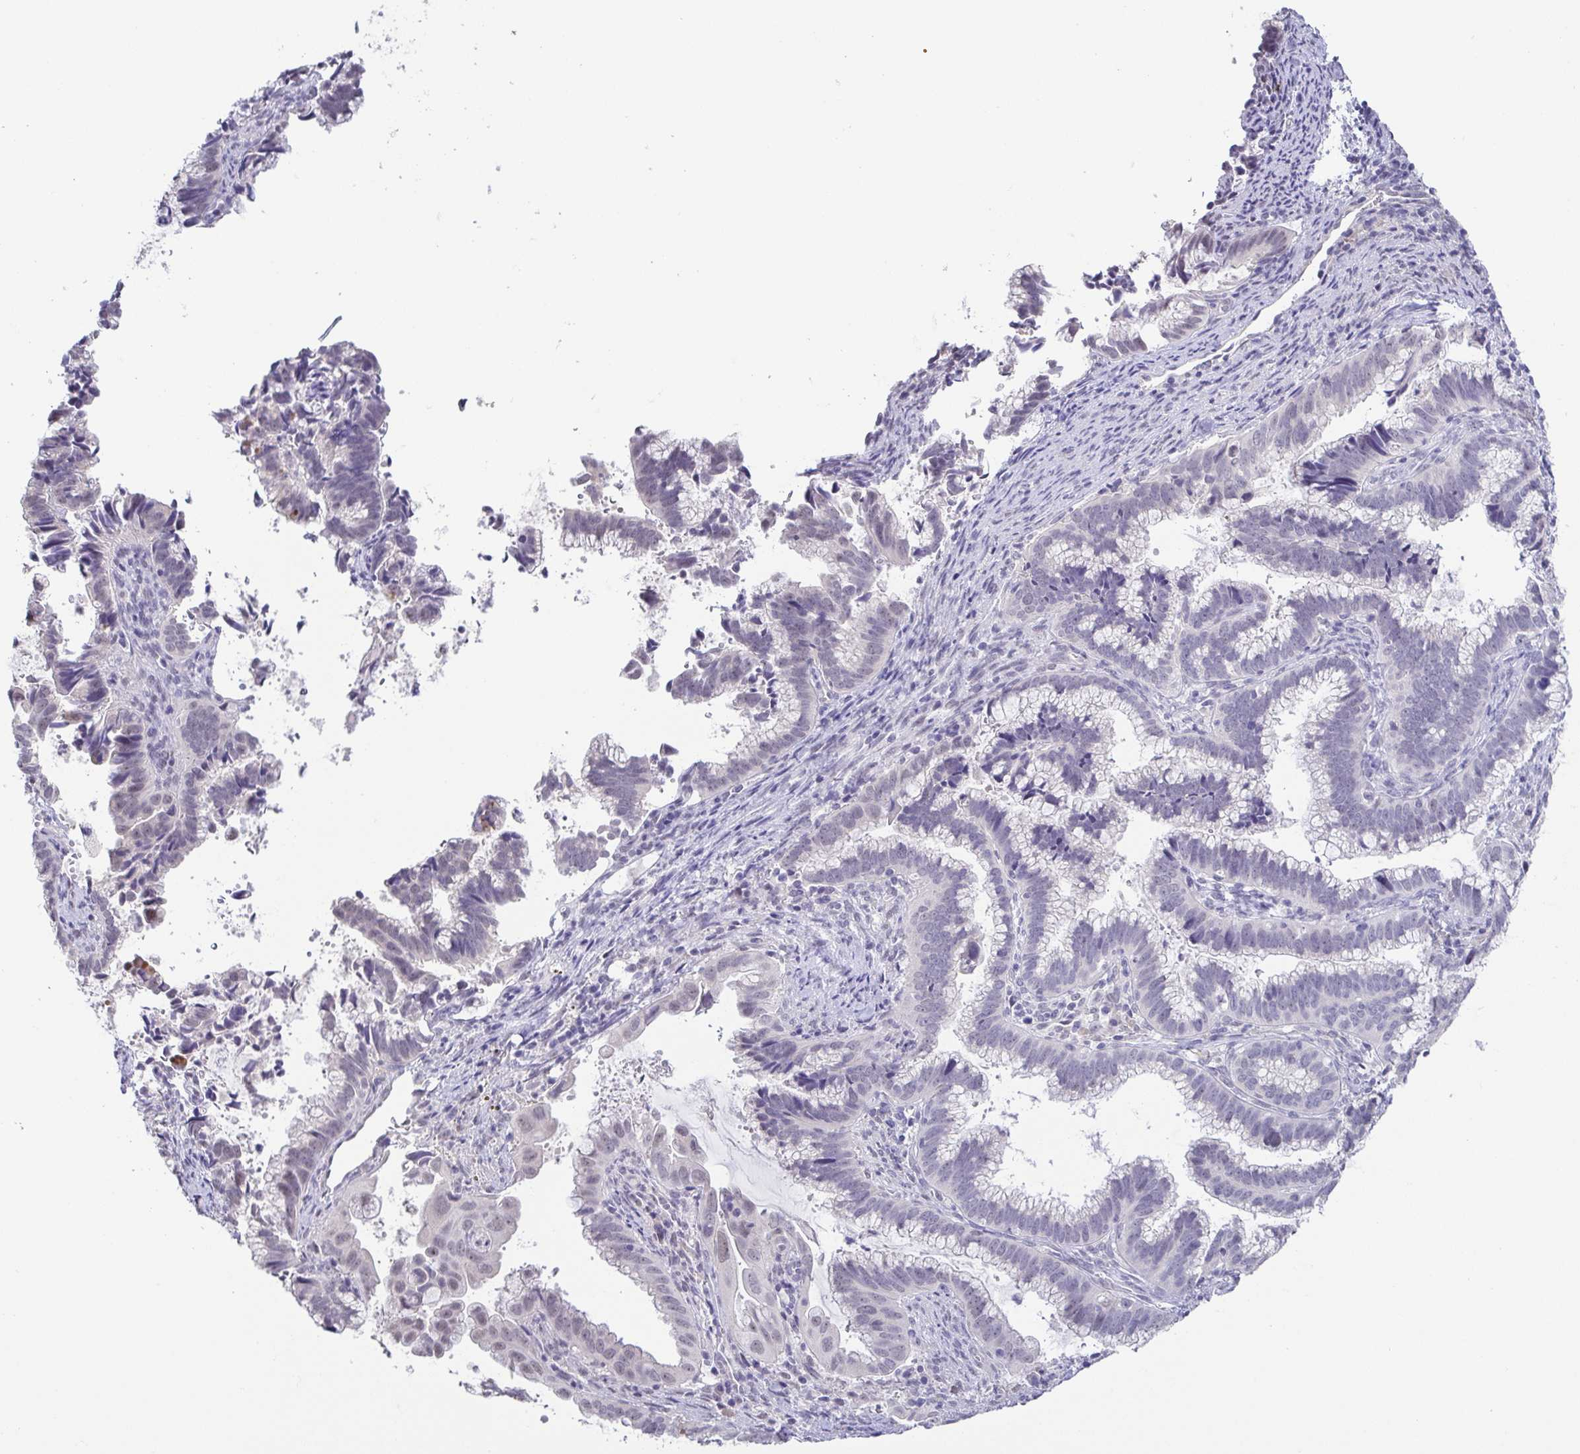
{"staining": {"intensity": "negative", "quantity": "none", "location": "none"}, "tissue": "cervical cancer", "cell_type": "Tumor cells", "image_type": "cancer", "snomed": [{"axis": "morphology", "description": "Adenocarcinoma, NOS"}, {"axis": "topography", "description": "Cervix"}], "caption": "Tumor cells are negative for protein expression in human adenocarcinoma (cervical).", "gene": "NEFH", "patient": {"sex": "female", "age": 61}}